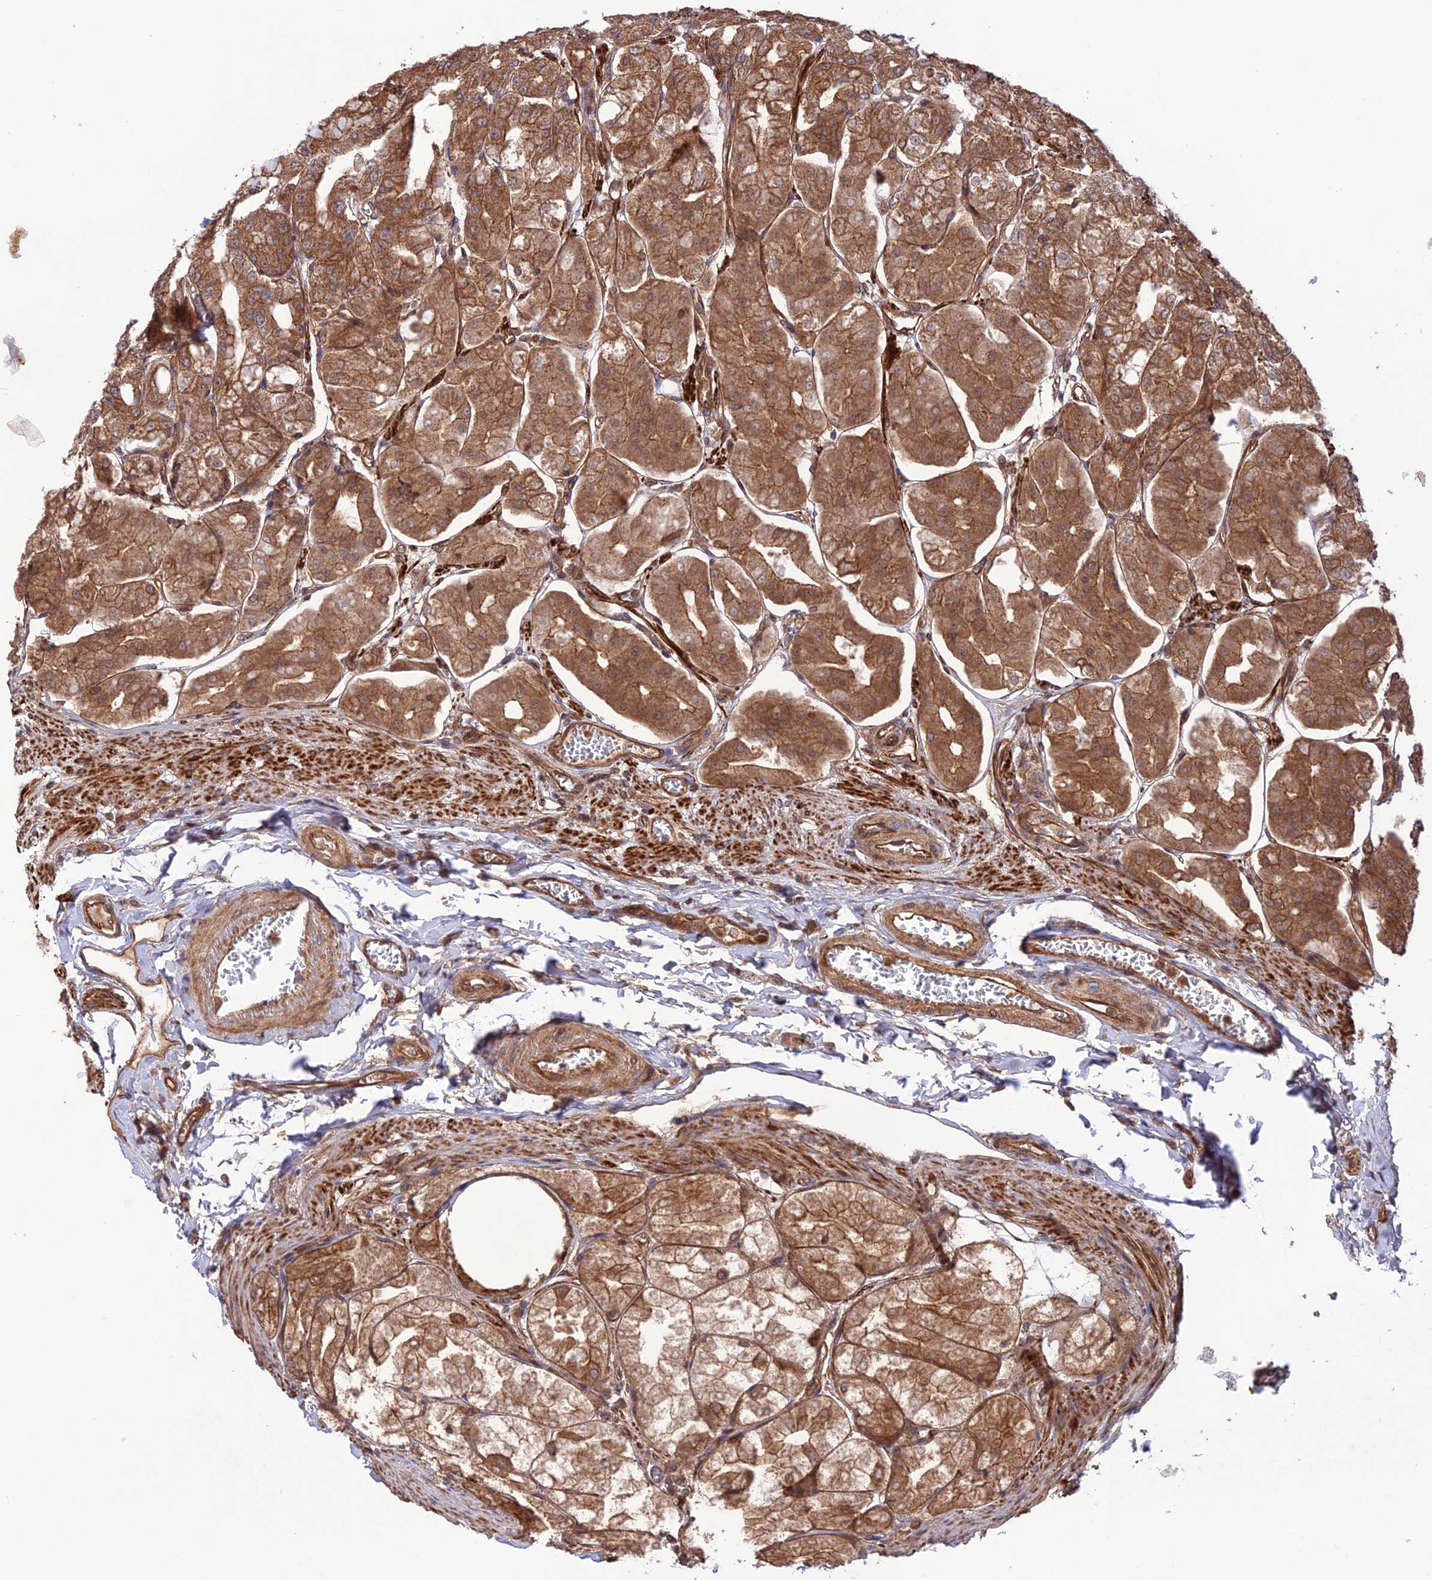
{"staining": {"intensity": "moderate", "quantity": ">75%", "location": "cytoplasmic/membranous"}, "tissue": "stomach", "cell_type": "Glandular cells", "image_type": "normal", "snomed": [{"axis": "morphology", "description": "Normal tissue, NOS"}, {"axis": "topography", "description": "Stomach, lower"}], "caption": "Protein staining reveals moderate cytoplasmic/membranous expression in approximately >75% of glandular cells in unremarkable stomach.", "gene": "FCHSD1", "patient": {"sex": "male", "age": 71}}